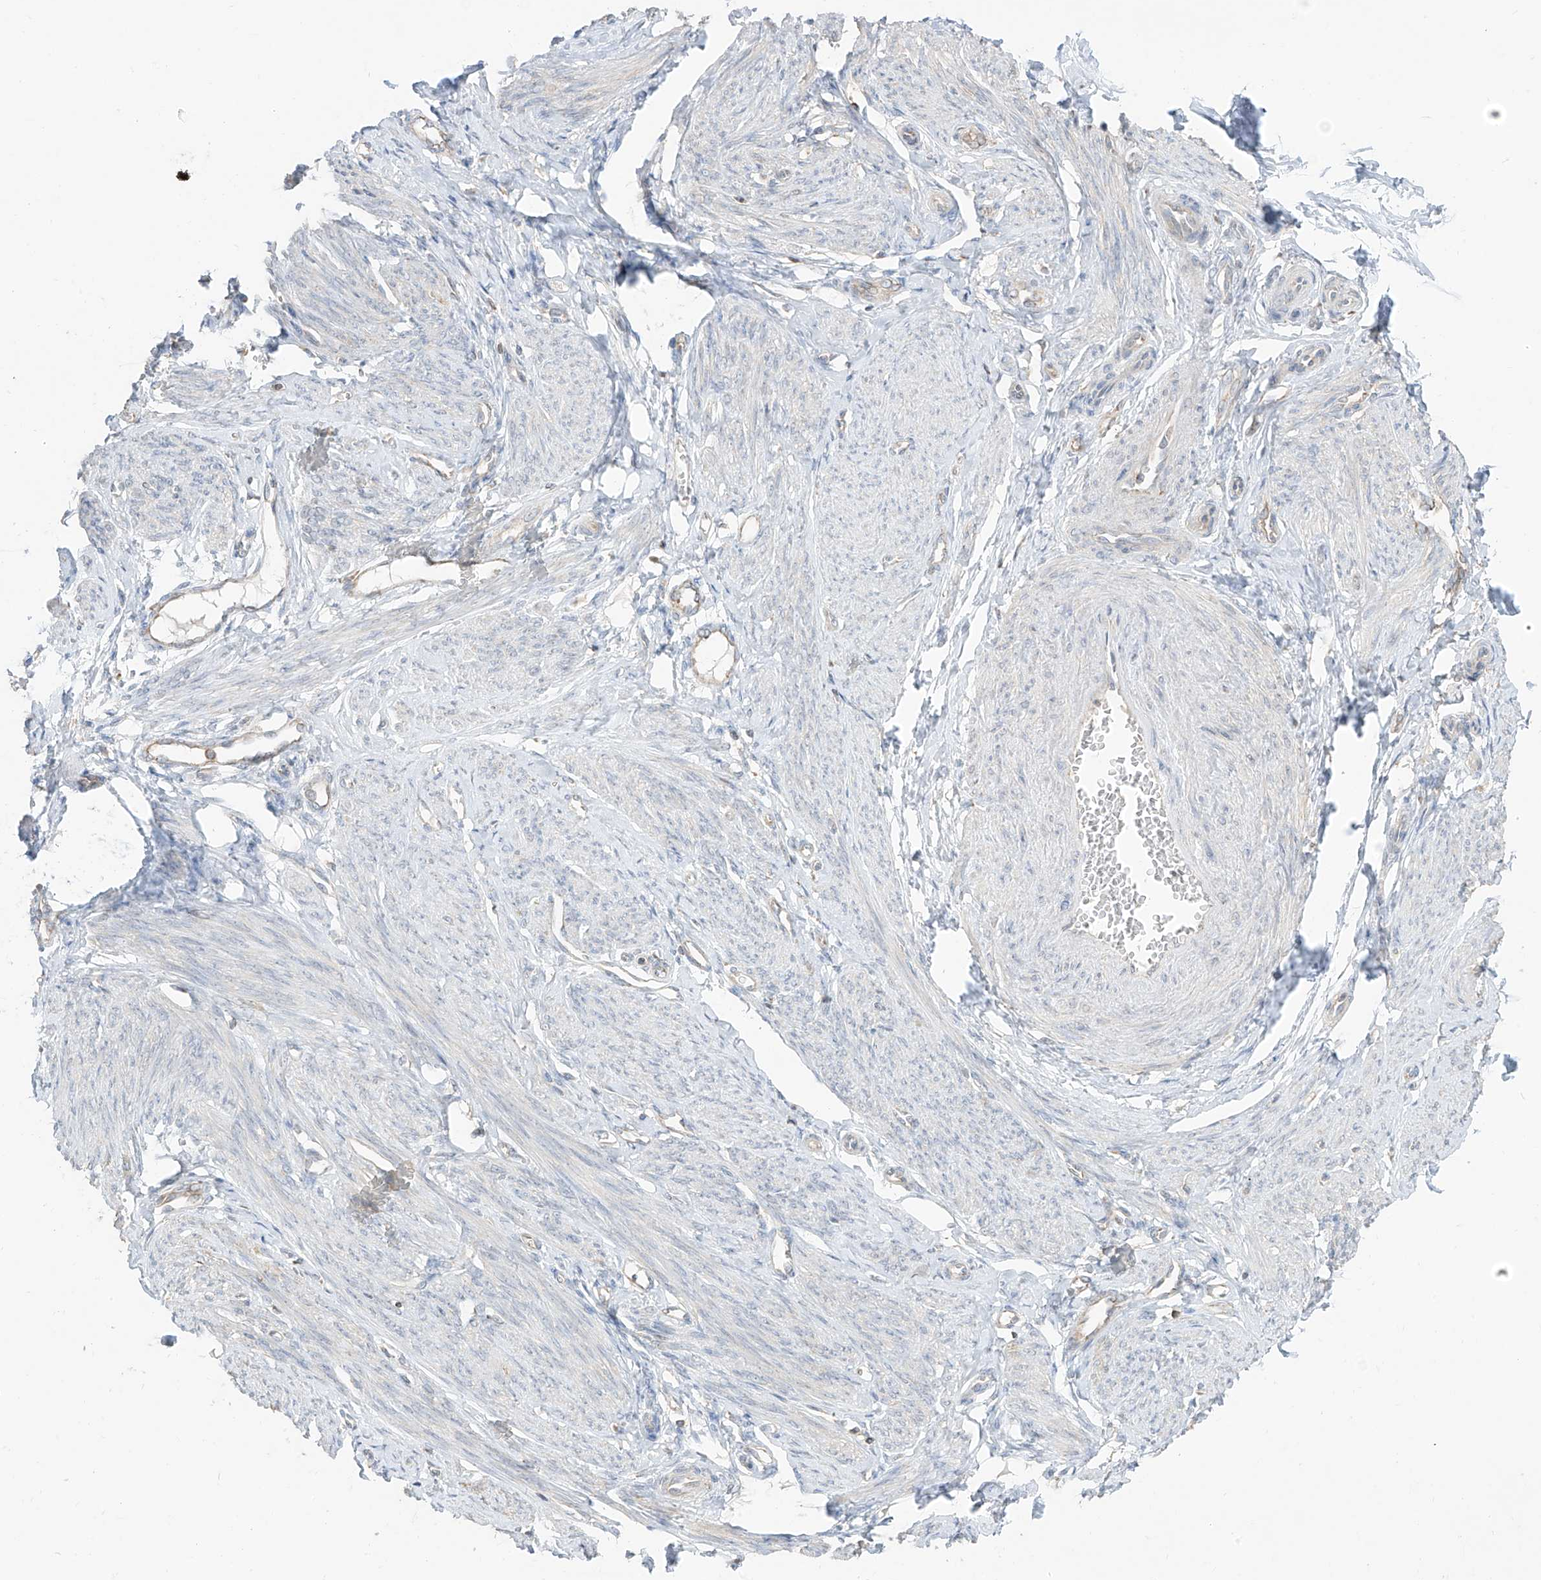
{"staining": {"intensity": "weak", "quantity": "<25%", "location": "cytoplasmic/membranous"}, "tissue": "endometrium", "cell_type": "Cells in endometrial stroma", "image_type": "normal", "snomed": [{"axis": "morphology", "description": "Normal tissue, NOS"}, {"axis": "topography", "description": "Uterus"}, {"axis": "topography", "description": "Endometrium"}], "caption": "High power microscopy histopathology image of an immunohistochemistry (IHC) image of benign endometrium, revealing no significant positivity in cells in endometrial stroma.", "gene": "ETHE1", "patient": {"sex": "female", "age": 48}}